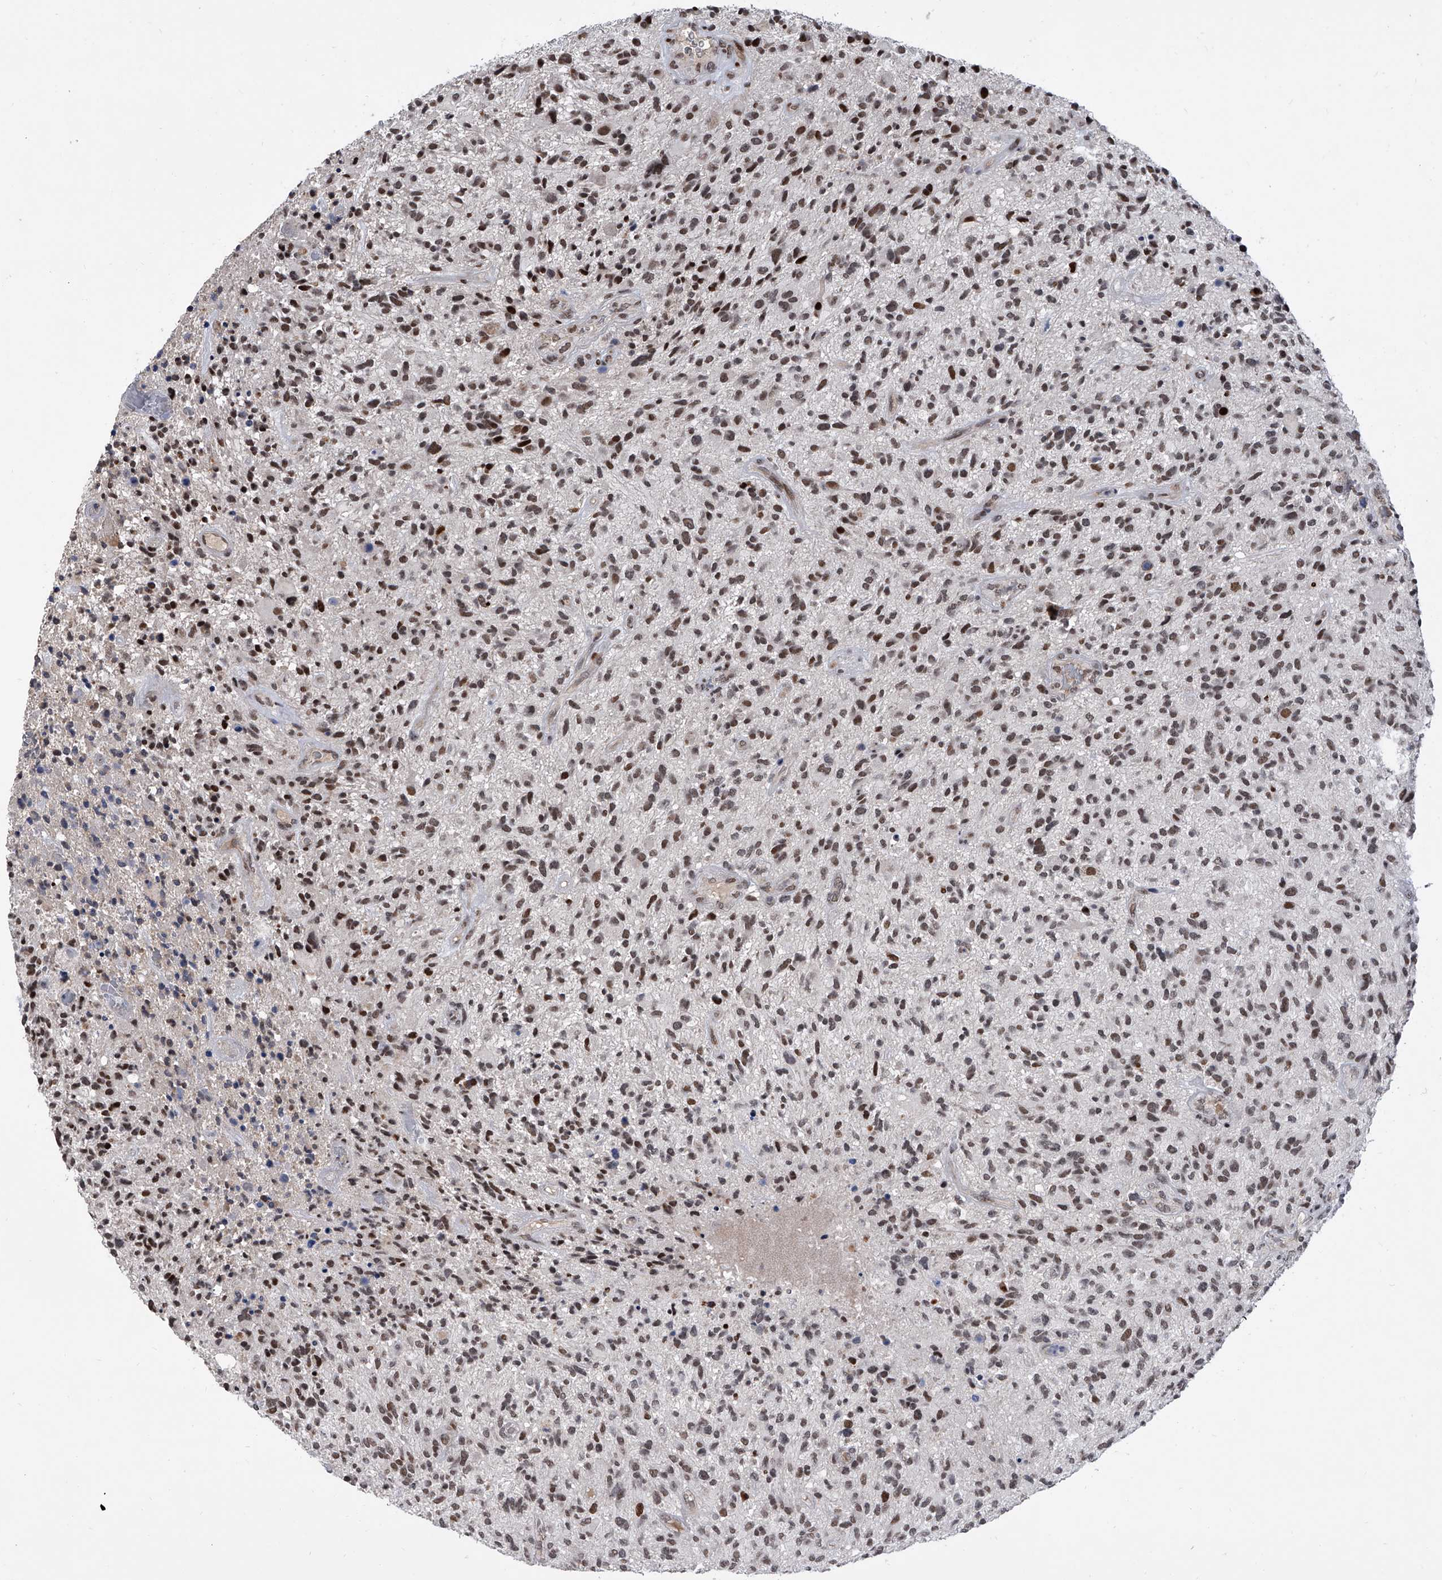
{"staining": {"intensity": "moderate", "quantity": "25%-75%", "location": "nuclear"}, "tissue": "glioma", "cell_type": "Tumor cells", "image_type": "cancer", "snomed": [{"axis": "morphology", "description": "Glioma, malignant, High grade"}, {"axis": "topography", "description": "Brain"}], "caption": "Moderate nuclear positivity is seen in approximately 25%-75% of tumor cells in glioma.", "gene": "ZNF426", "patient": {"sex": "male", "age": 47}}